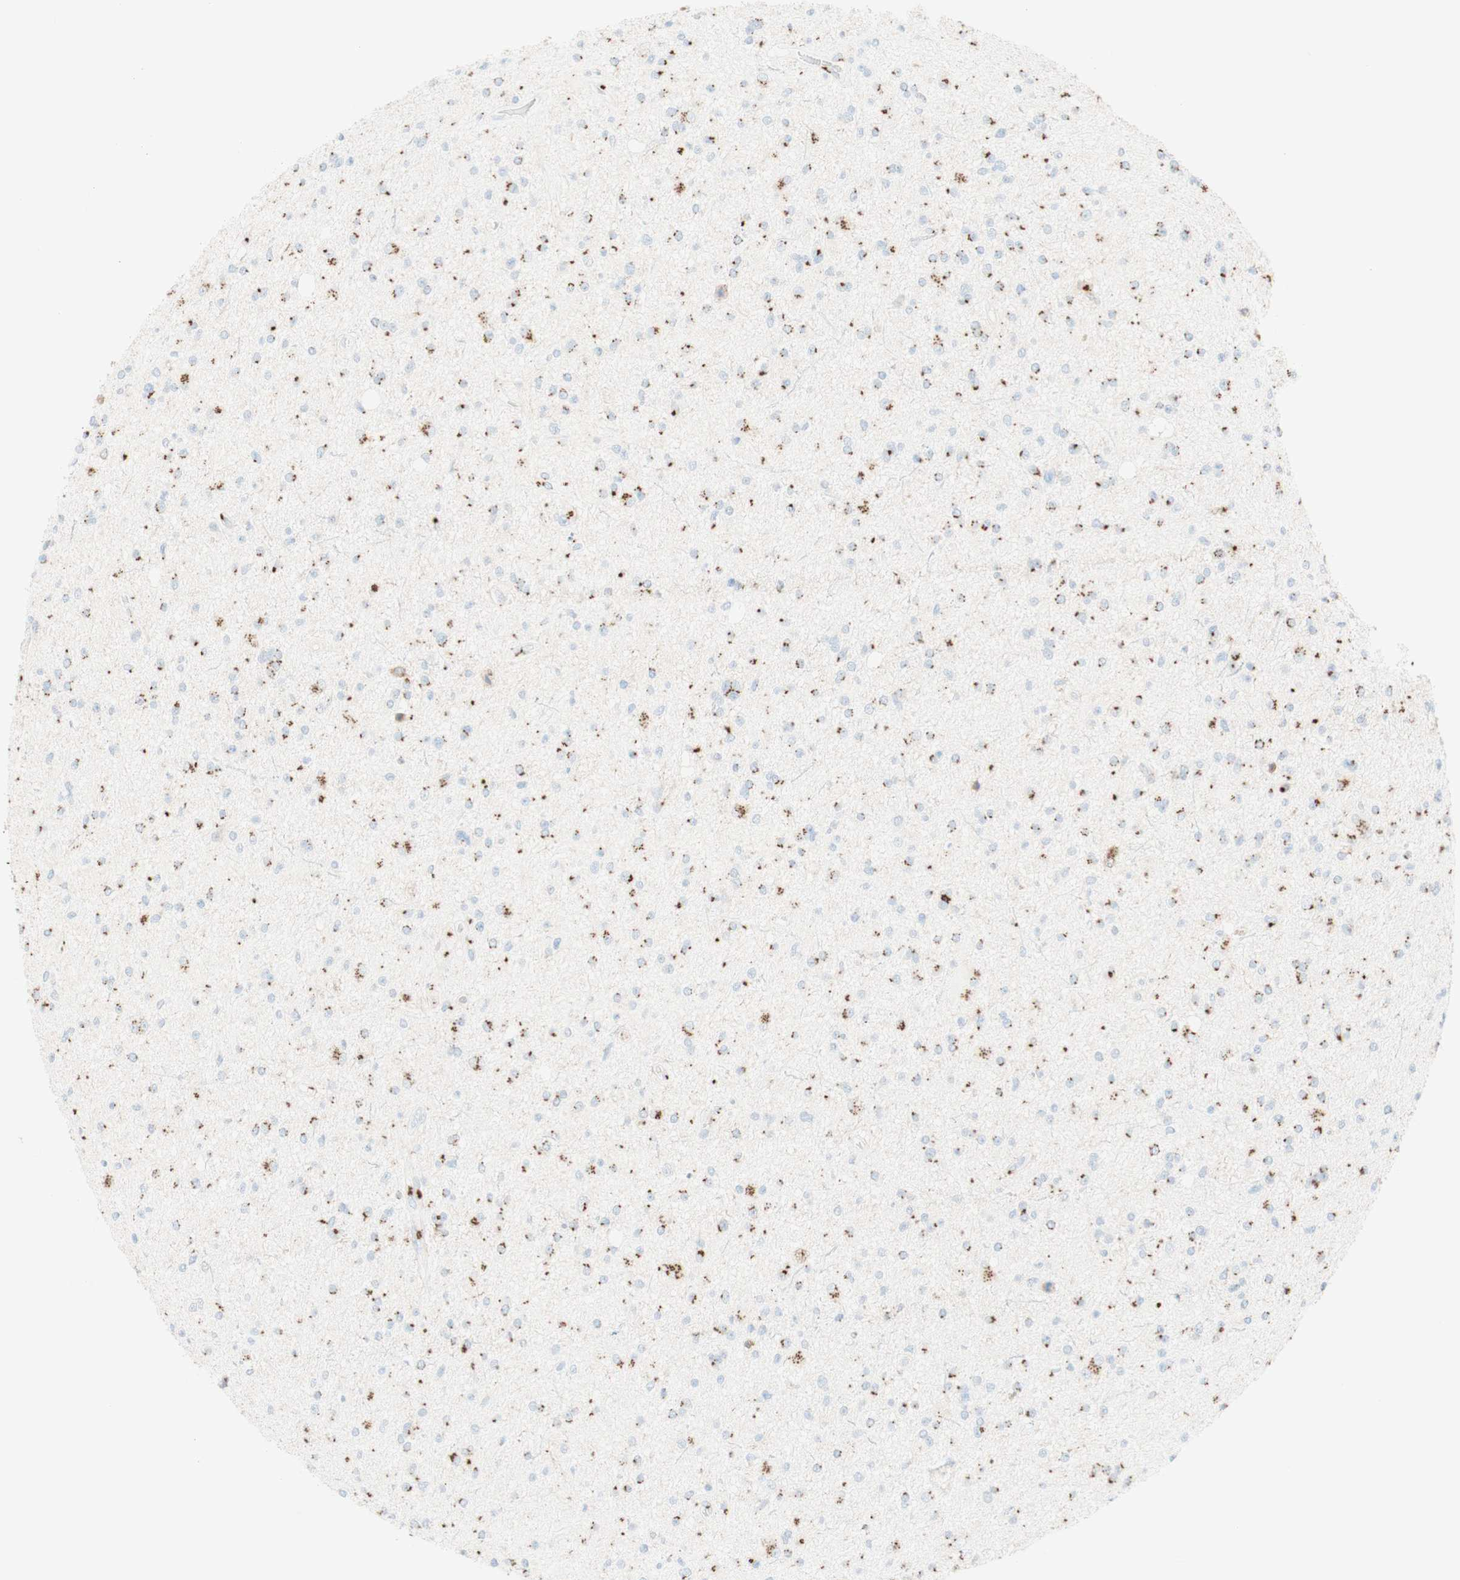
{"staining": {"intensity": "strong", "quantity": "25%-75%", "location": "cytoplasmic/membranous"}, "tissue": "glioma", "cell_type": "Tumor cells", "image_type": "cancer", "snomed": [{"axis": "morphology", "description": "Glioma, malignant, High grade"}, {"axis": "topography", "description": "Brain"}], "caption": "Immunohistochemical staining of high-grade glioma (malignant) displays high levels of strong cytoplasmic/membranous positivity in approximately 25%-75% of tumor cells. Immunohistochemistry (ihc) stains the protein in brown and the nuclei are stained blue.", "gene": "GOLGB1", "patient": {"sex": "male", "age": 33}}